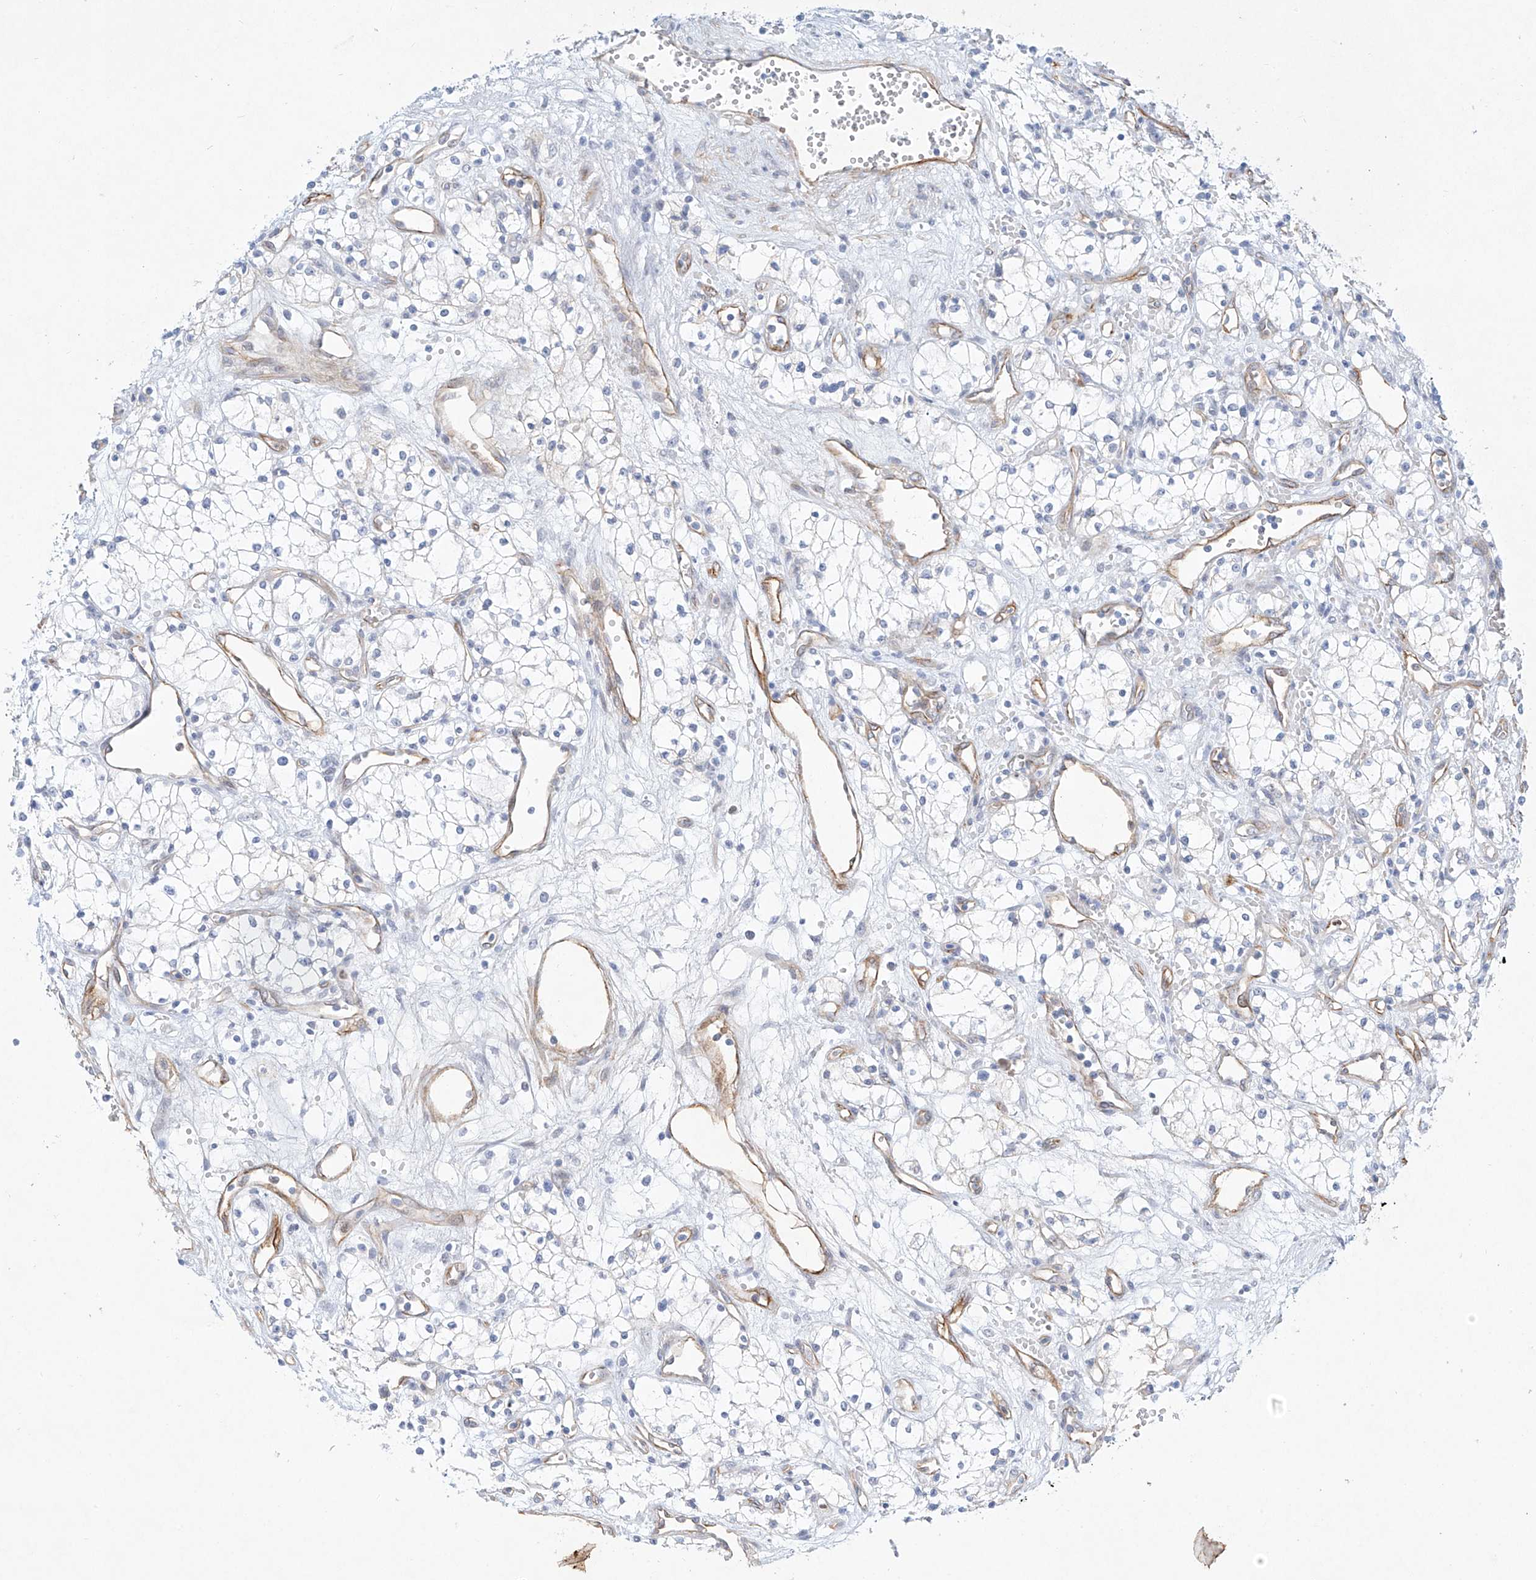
{"staining": {"intensity": "negative", "quantity": "none", "location": "none"}, "tissue": "renal cancer", "cell_type": "Tumor cells", "image_type": "cancer", "snomed": [{"axis": "morphology", "description": "Adenocarcinoma, NOS"}, {"axis": "topography", "description": "Kidney"}], "caption": "Human renal cancer stained for a protein using IHC displays no positivity in tumor cells.", "gene": "REEP2", "patient": {"sex": "male", "age": 59}}